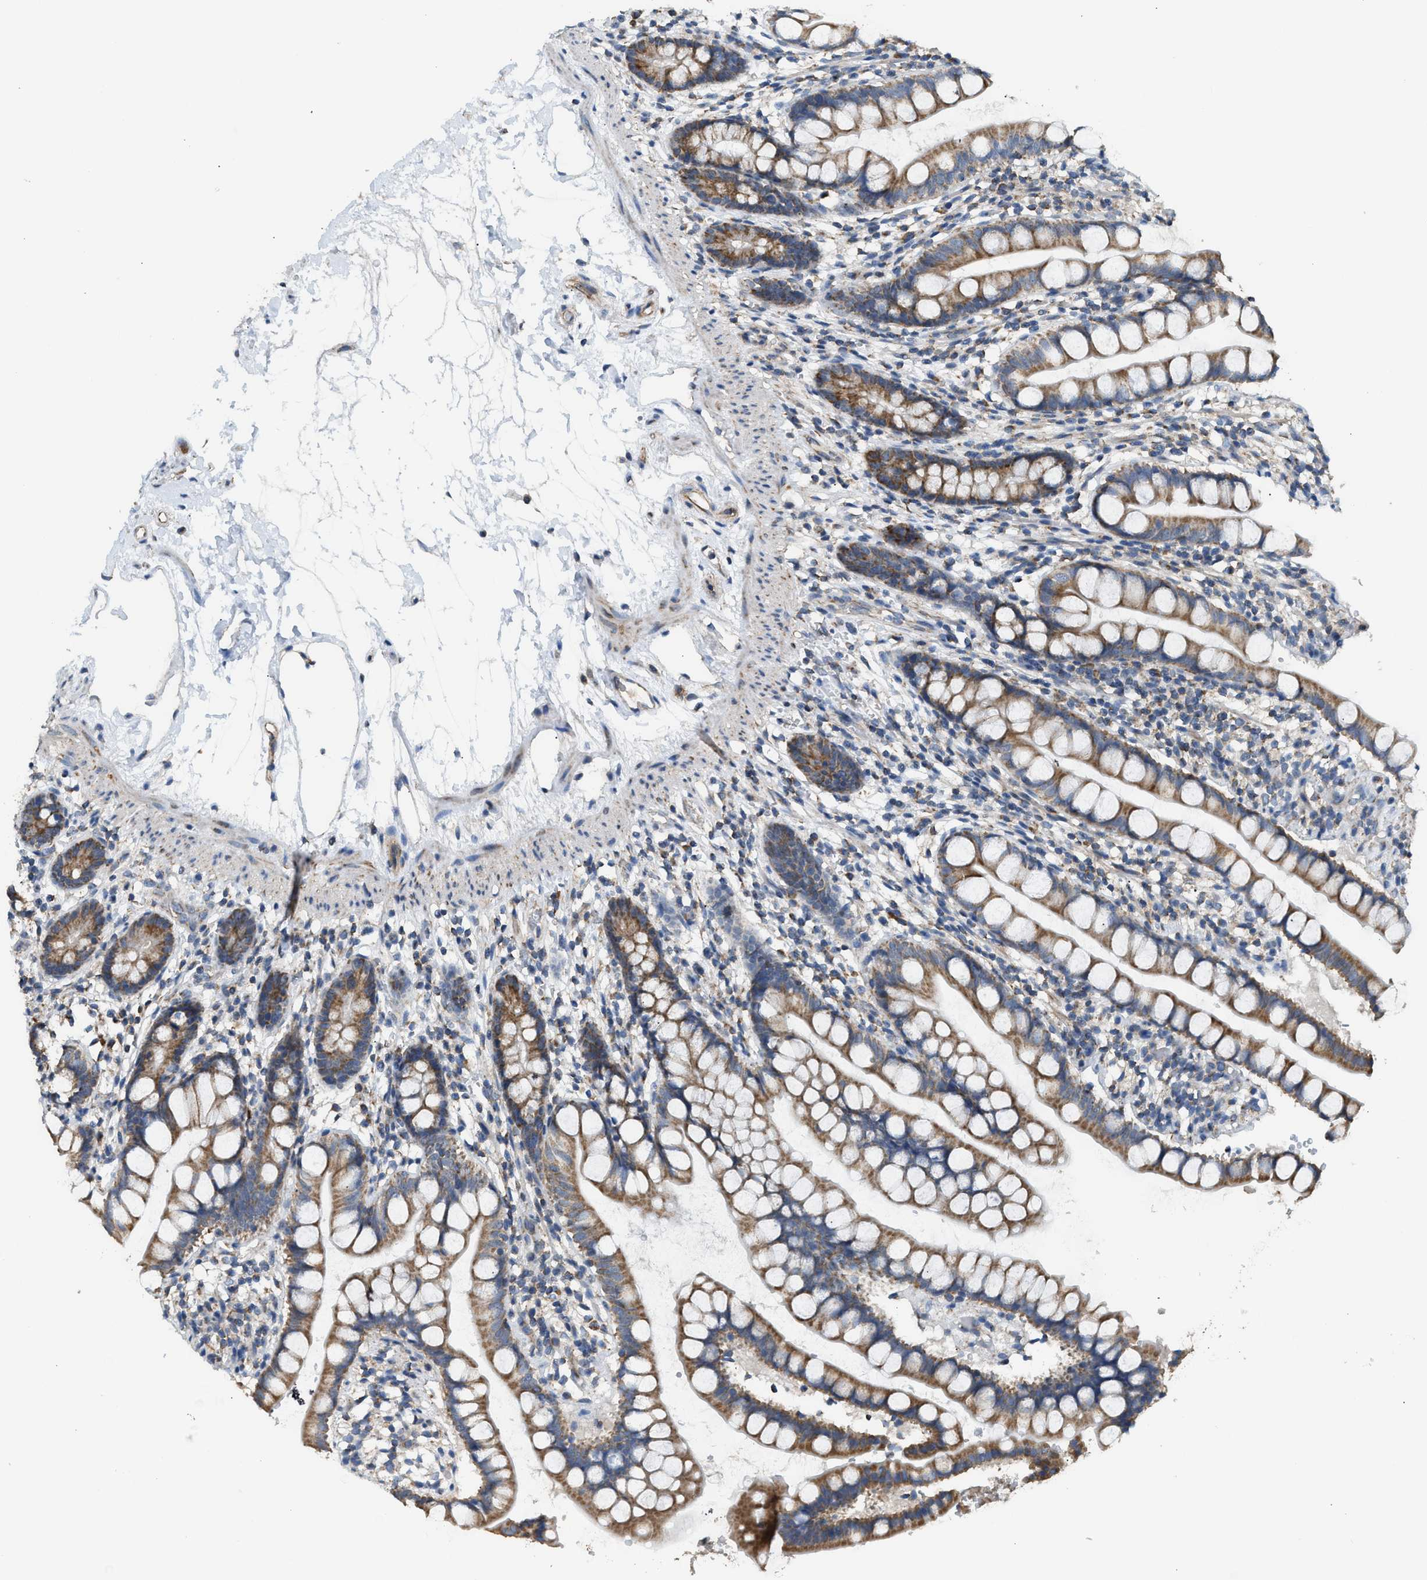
{"staining": {"intensity": "moderate", "quantity": ">75%", "location": "cytoplasmic/membranous"}, "tissue": "small intestine", "cell_type": "Glandular cells", "image_type": "normal", "snomed": [{"axis": "morphology", "description": "Normal tissue, NOS"}, {"axis": "topography", "description": "Small intestine"}], "caption": "This histopathology image shows immunohistochemistry staining of normal human small intestine, with medium moderate cytoplasmic/membranous staining in approximately >75% of glandular cells.", "gene": "GOT2", "patient": {"sex": "female", "age": 84}}